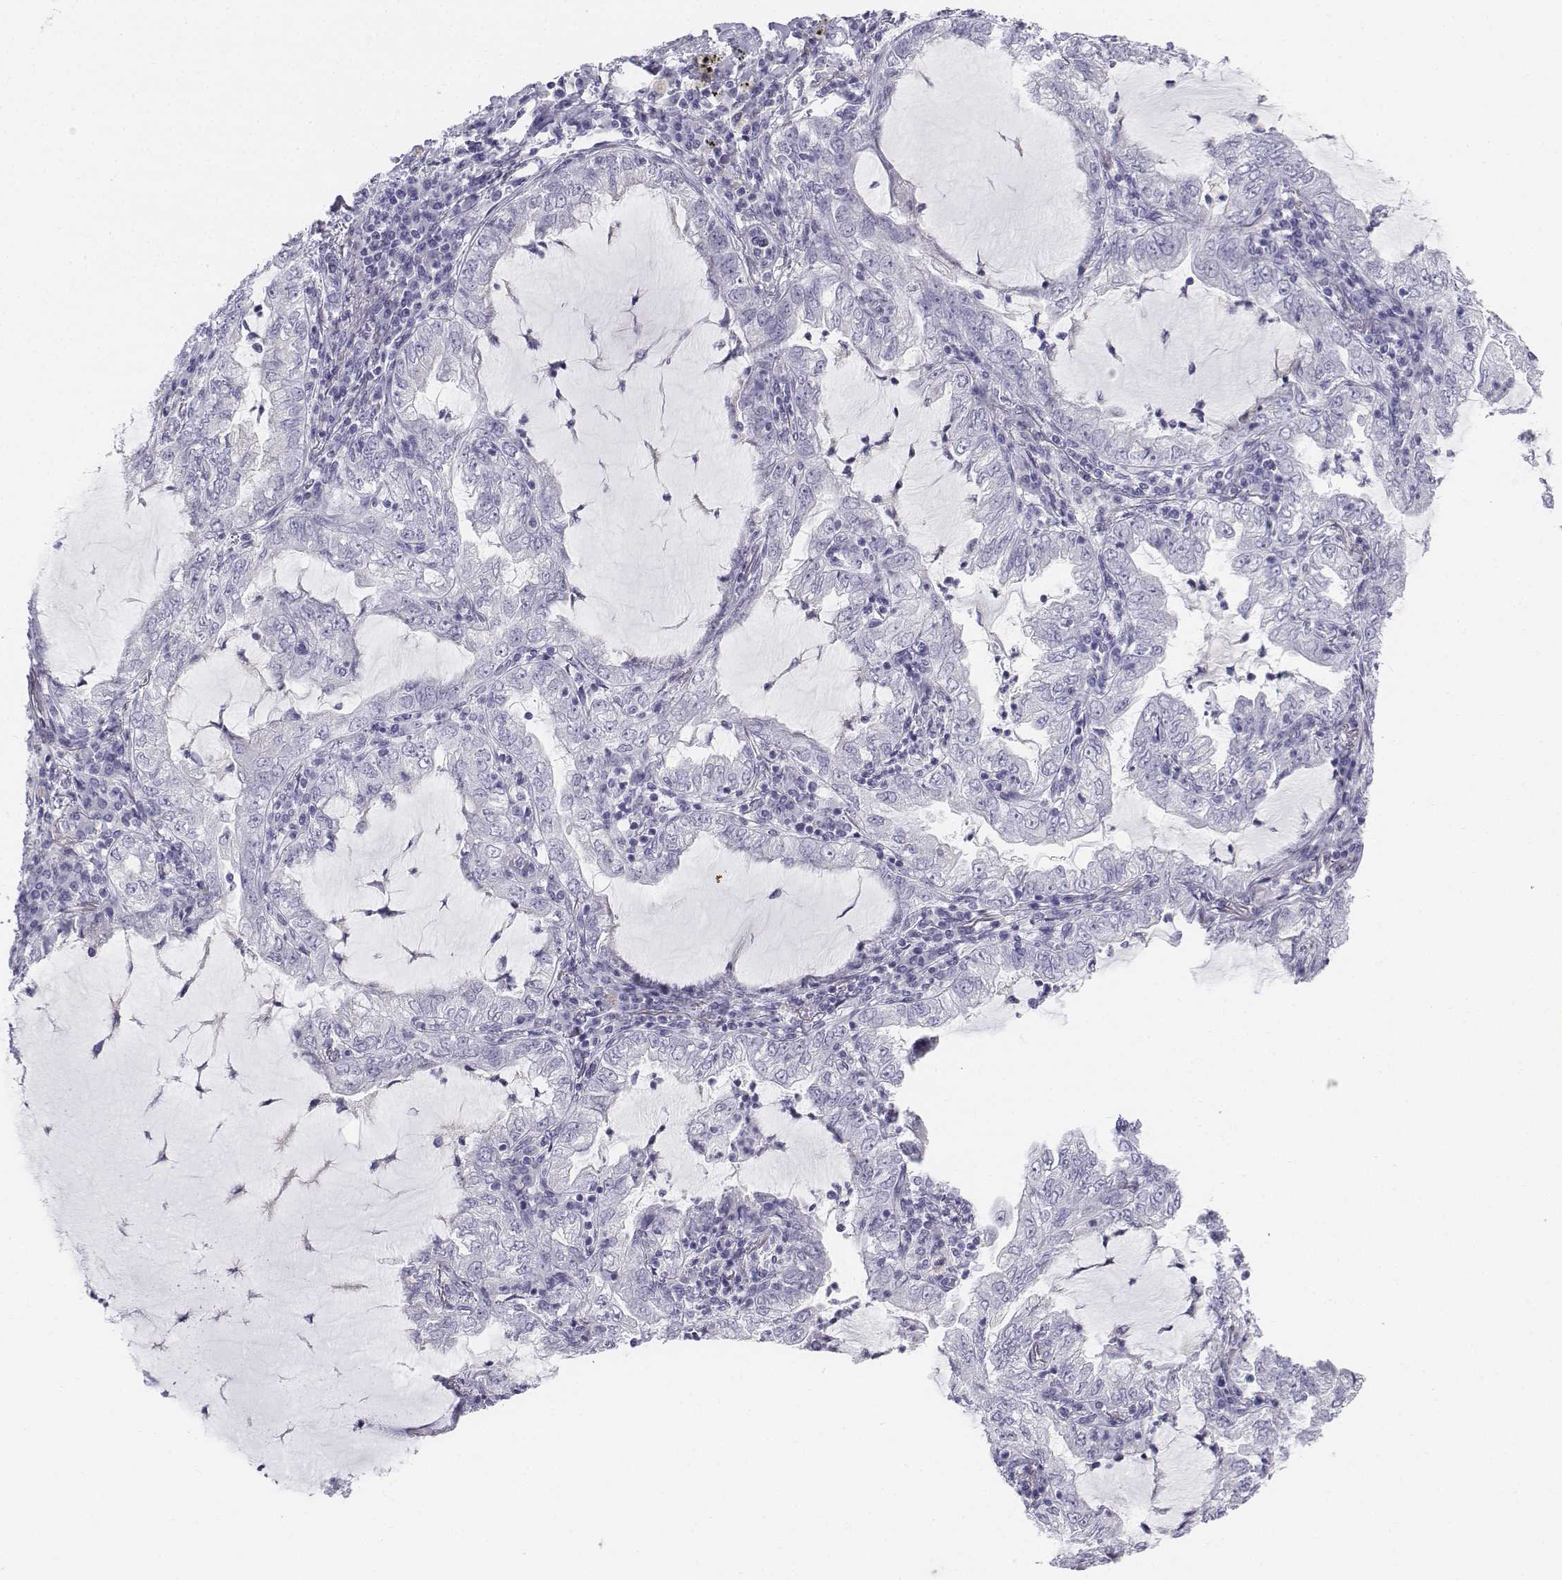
{"staining": {"intensity": "negative", "quantity": "none", "location": "none"}, "tissue": "lung cancer", "cell_type": "Tumor cells", "image_type": "cancer", "snomed": [{"axis": "morphology", "description": "Adenocarcinoma, NOS"}, {"axis": "topography", "description": "Lung"}], "caption": "A high-resolution image shows immunohistochemistry staining of adenocarcinoma (lung), which reveals no significant staining in tumor cells.", "gene": "TH", "patient": {"sex": "female", "age": 73}}